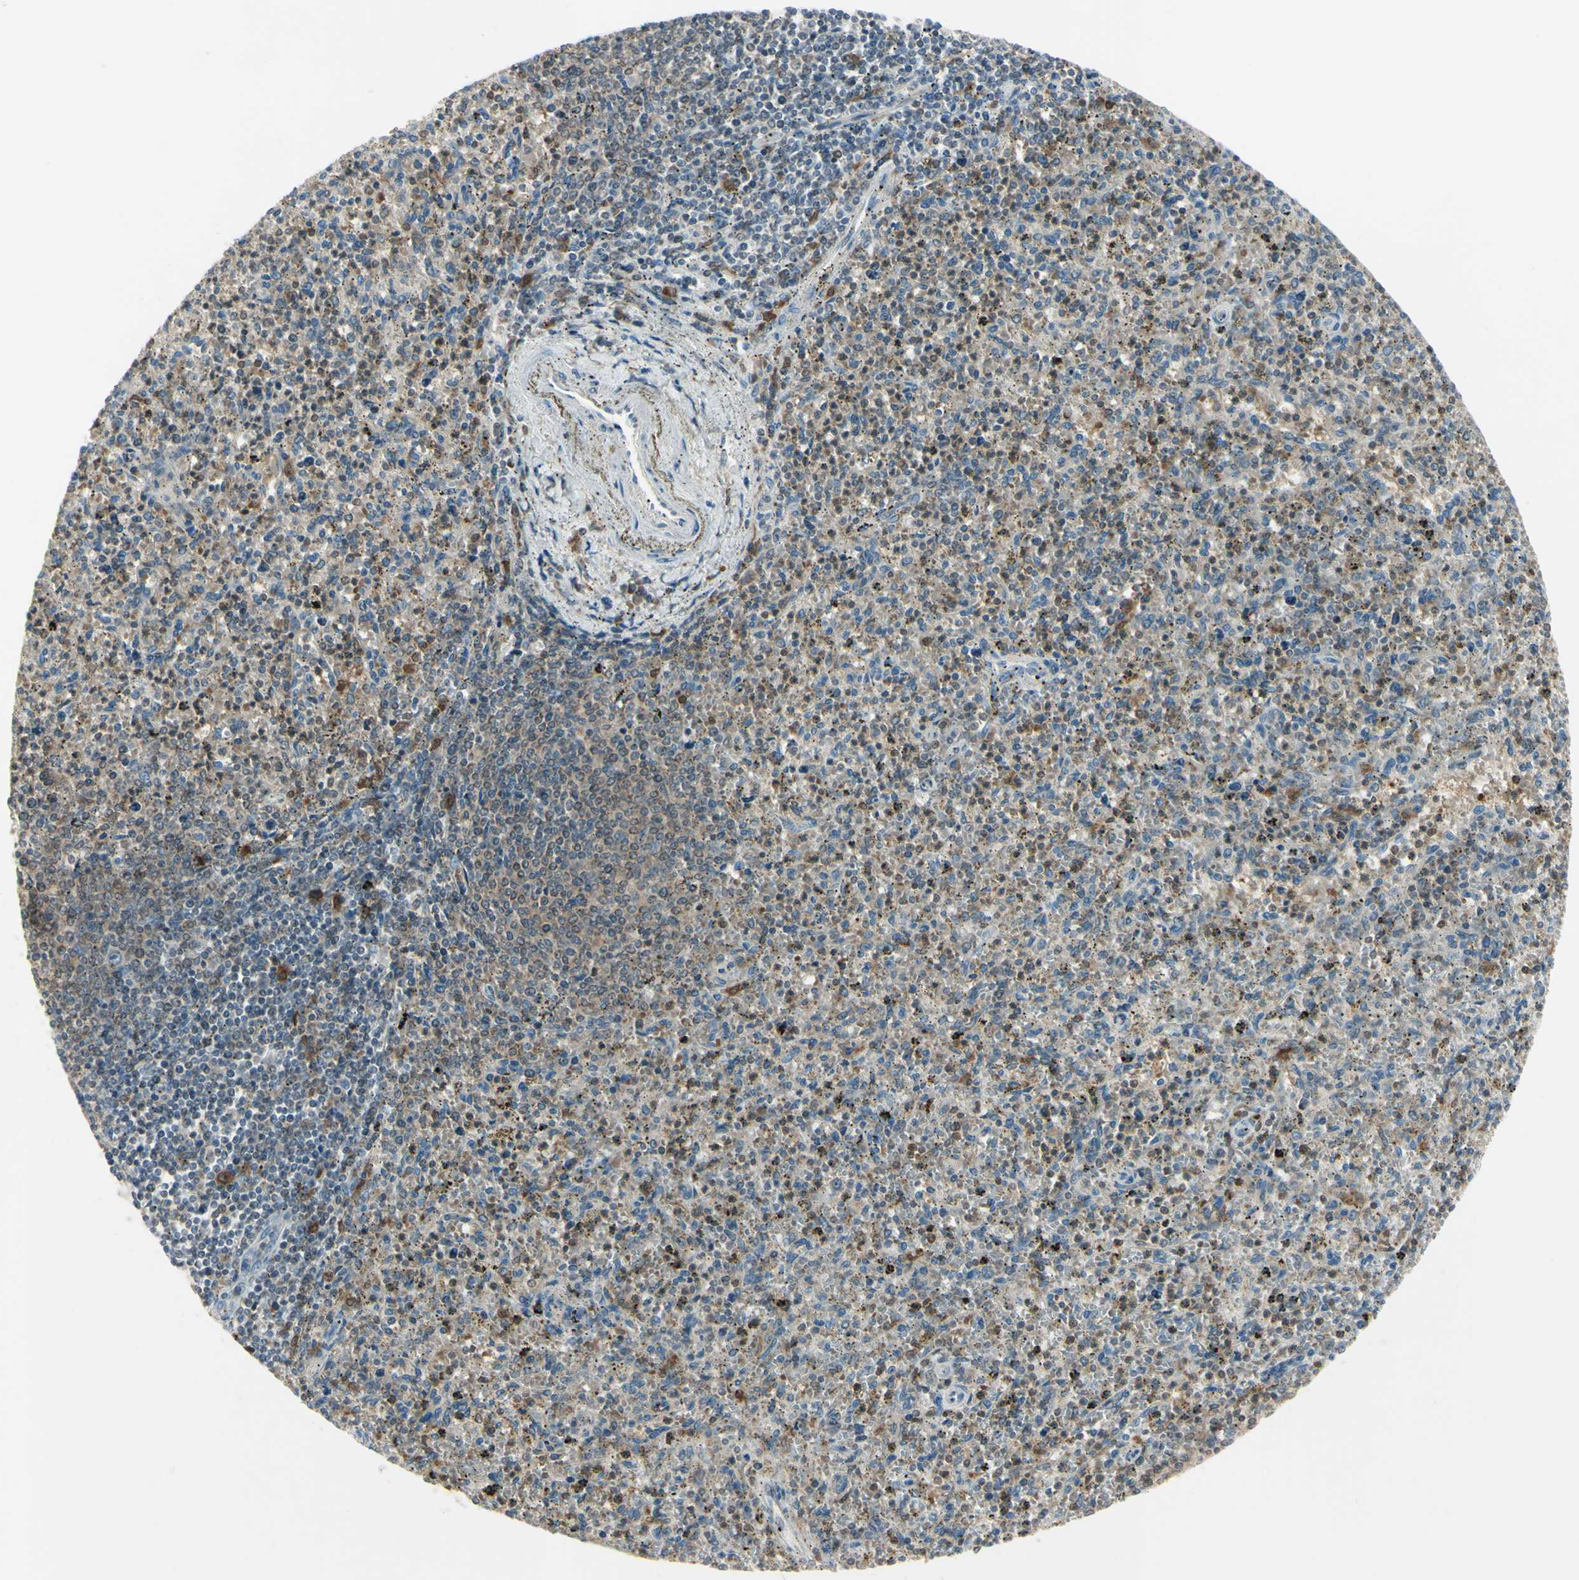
{"staining": {"intensity": "moderate", "quantity": "<25%", "location": "cytoplasmic/membranous"}, "tissue": "spleen", "cell_type": "Cells in red pulp", "image_type": "normal", "snomed": [{"axis": "morphology", "description": "Normal tissue, NOS"}, {"axis": "topography", "description": "Spleen"}], "caption": "Cells in red pulp show low levels of moderate cytoplasmic/membranous expression in approximately <25% of cells in benign human spleen.", "gene": "CYRIB", "patient": {"sex": "male", "age": 72}}